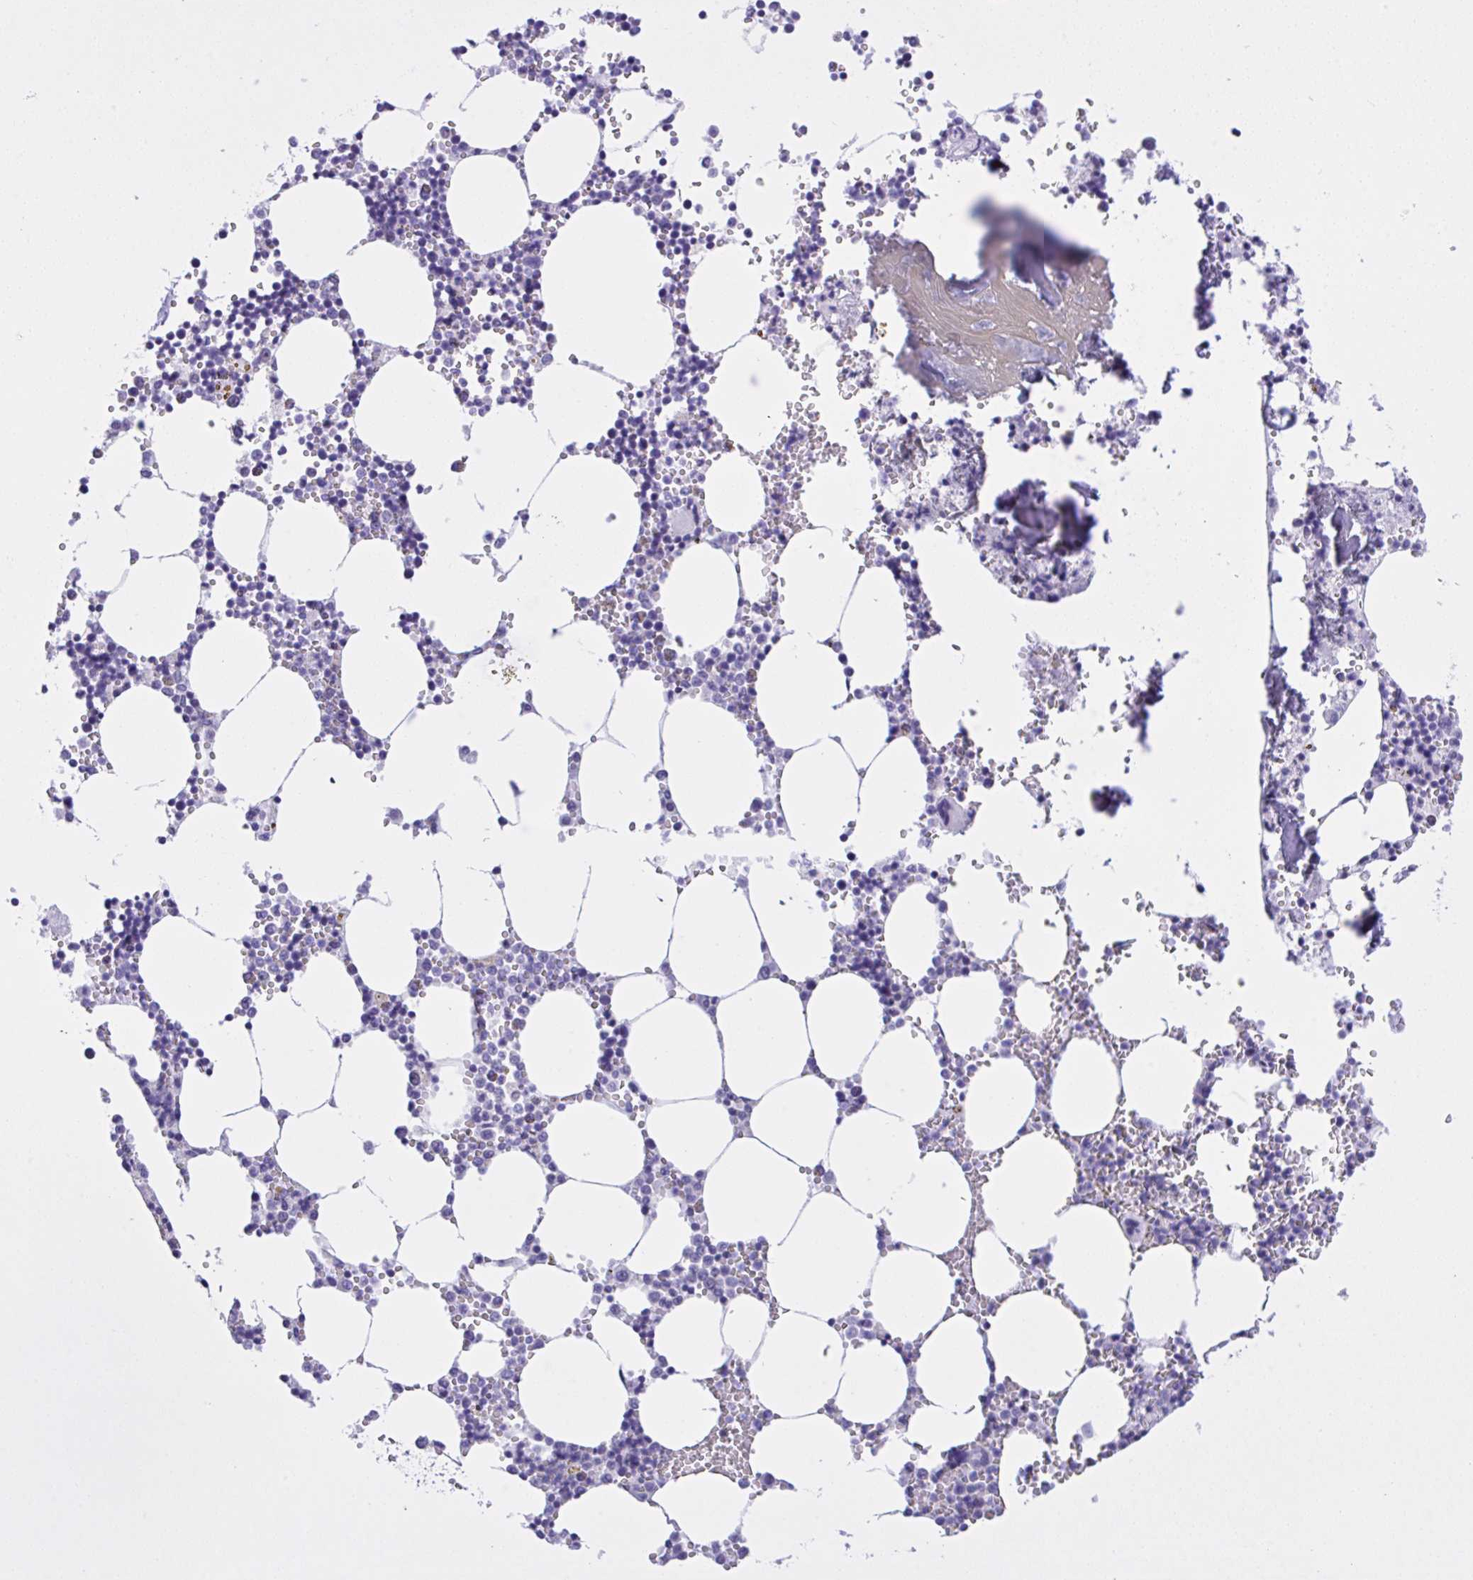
{"staining": {"intensity": "negative", "quantity": "none", "location": "none"}, "tissue": "bone marrow", "cell_type": "Hematopoietic cells", "image_type": "normal", "snomed": [{"axis": "morphology", "description": "Normal tissue, NOS"}, {"axis": "topography", "description": "Bone marrow"}], "caption": "Bone marrow stained for a protein using IHC exhibits no positivity hematopoietic cells.", "gene": "YBX2", "patient": {"sex": "male", "age": 54}}